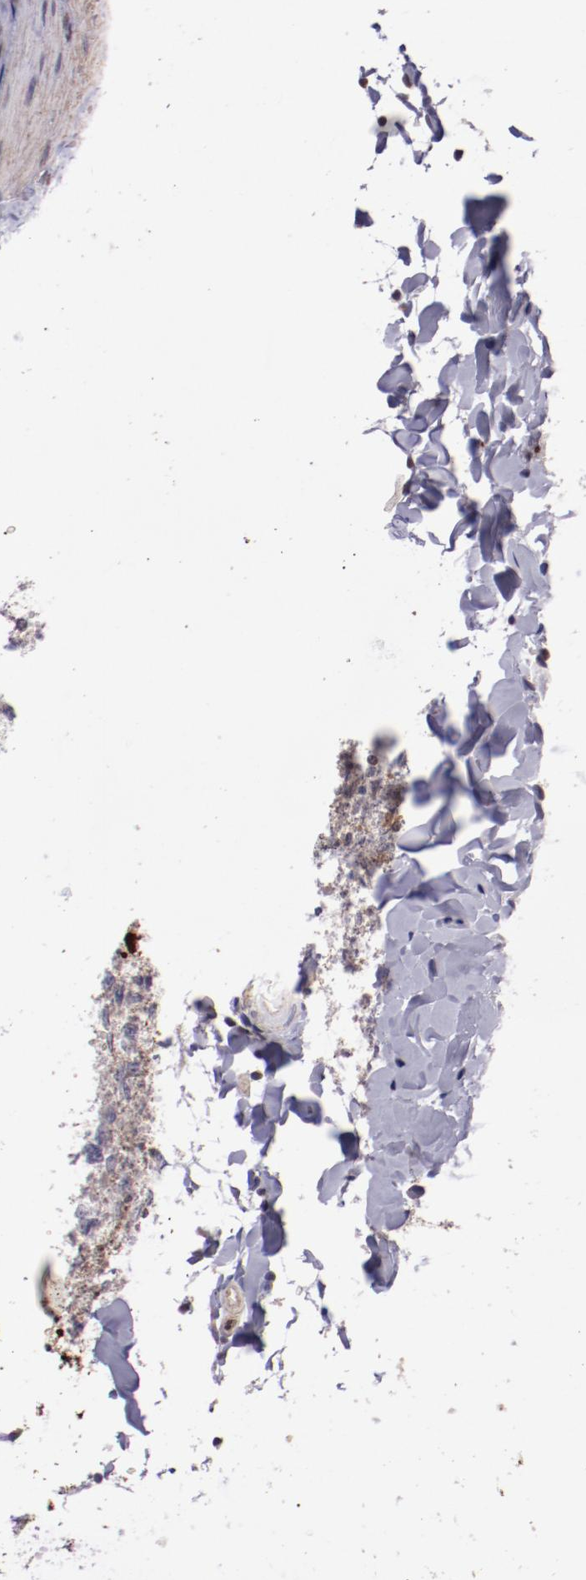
{"staining": {"intensity": "weak", "quantity": "25%-75%", "location": "cytoplasmic/membranous,nuclear"}, "tissue": "gallbladder", "cell_type": "Glandular cells", "image_type": "normal", "snomed": [{"axis": "morphology", "description": "Normal tissue, NOS"}, {"axis": "topography", "description": "Gallbladder"}], "caption": "Protein staining demonstrates weak cytoplasmic/membranous,nuclear positivity in approximately 25%-75% of glandular cells in unremarkable gallbladder.", "gene": "ELF1", "patient": {"sex": "female", "age": 24}}